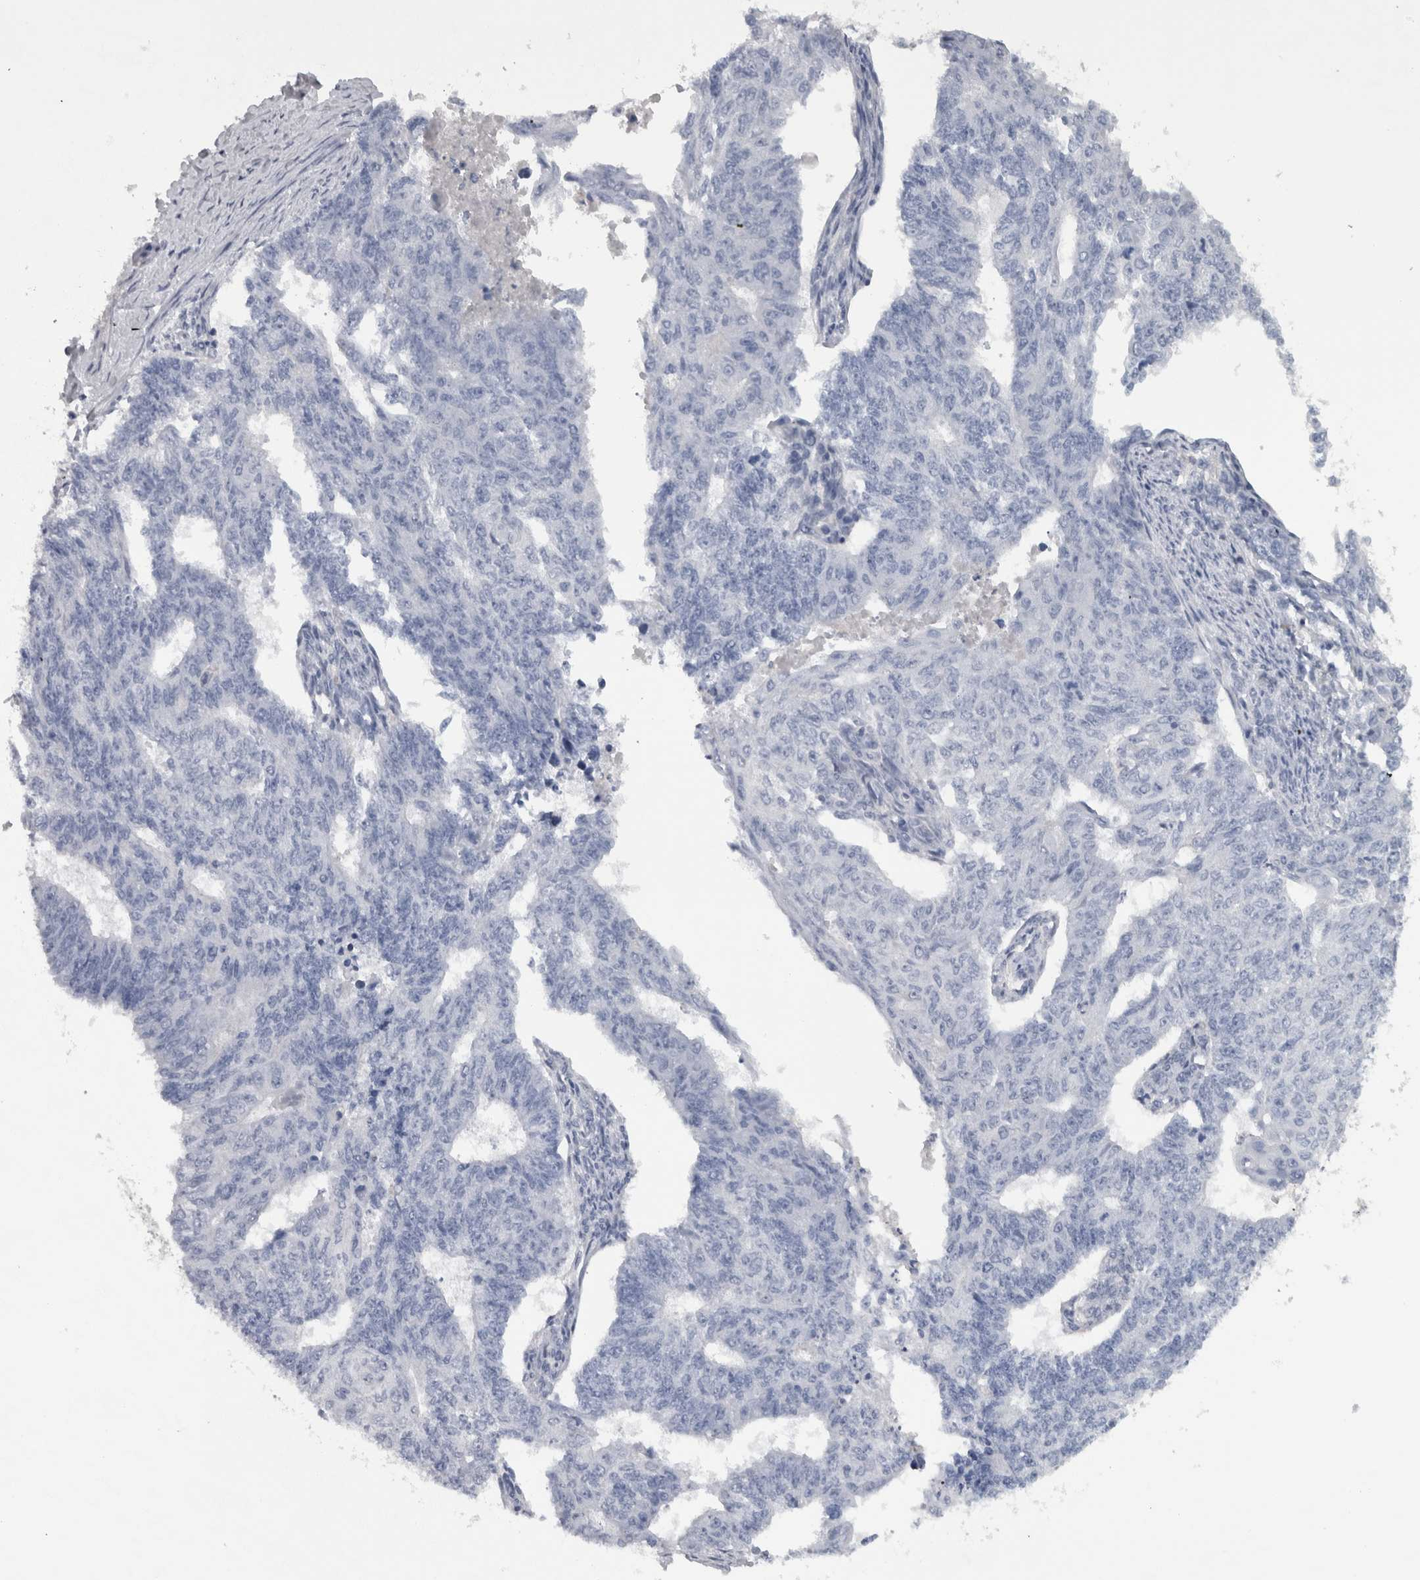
{"staining": {"intensity": "negative", "quantity": "none", "location": "none"}, "tissue": "endometrial cancer", "cell_type": "Tumor cells", "image_type": "cancer", "snomed": [{"axis": "morphology", "description": "Adenocarcinoma, NOS"}, {"axis": "topography", "description": "Endometrium"}], "caption": "This micrograph is of endometrial adenocarcinoma stained with immunohistochemistry (IHC) to label a protein in brown with the nuclei are counter-stained blue. There is no expression in tumor cells. (Stains: DAB (3,3'-diaminobenzidine) IHC with hematoxylin counter stain, Microscopy: brightfield microscopy at high magnification).", "gene": "NAPRT", "patient": {"sex": "female", "age": 32}}